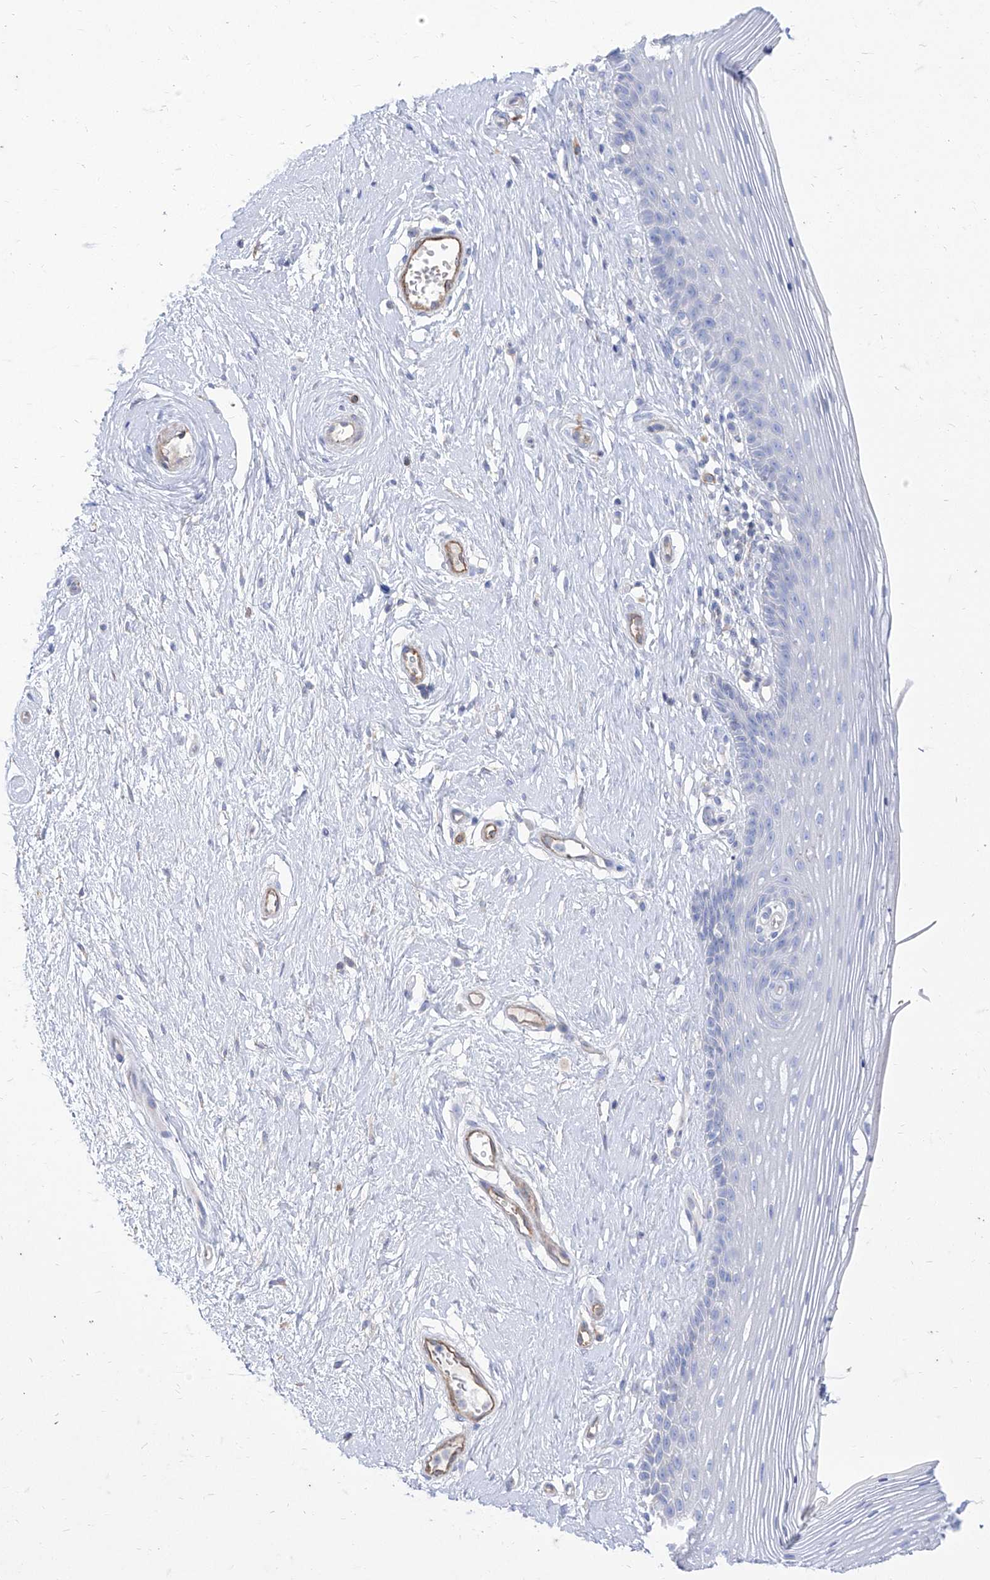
{"staining": {"intensity": "negative", "quantity": "none", "location": "none"}, "tissue": "vagina", "cell_type": "Squamous epithelial cells", "image_type": "normal", "snomed": [{"axis": "morphology", "description": "Normal tissue, NOS"}, {"axis": "topography", "description": "Vagina"}], "caption": "Immunohistochemical staining of normal human vagina displays no significant positivity in squamous epithelial cells. (DAB (3,3'-diaminobenzidine) IHC visualized using brightfield microscopy, high magnification).", "gene": "C1orf74", "patient": {"sex": "female", "age": 46}}